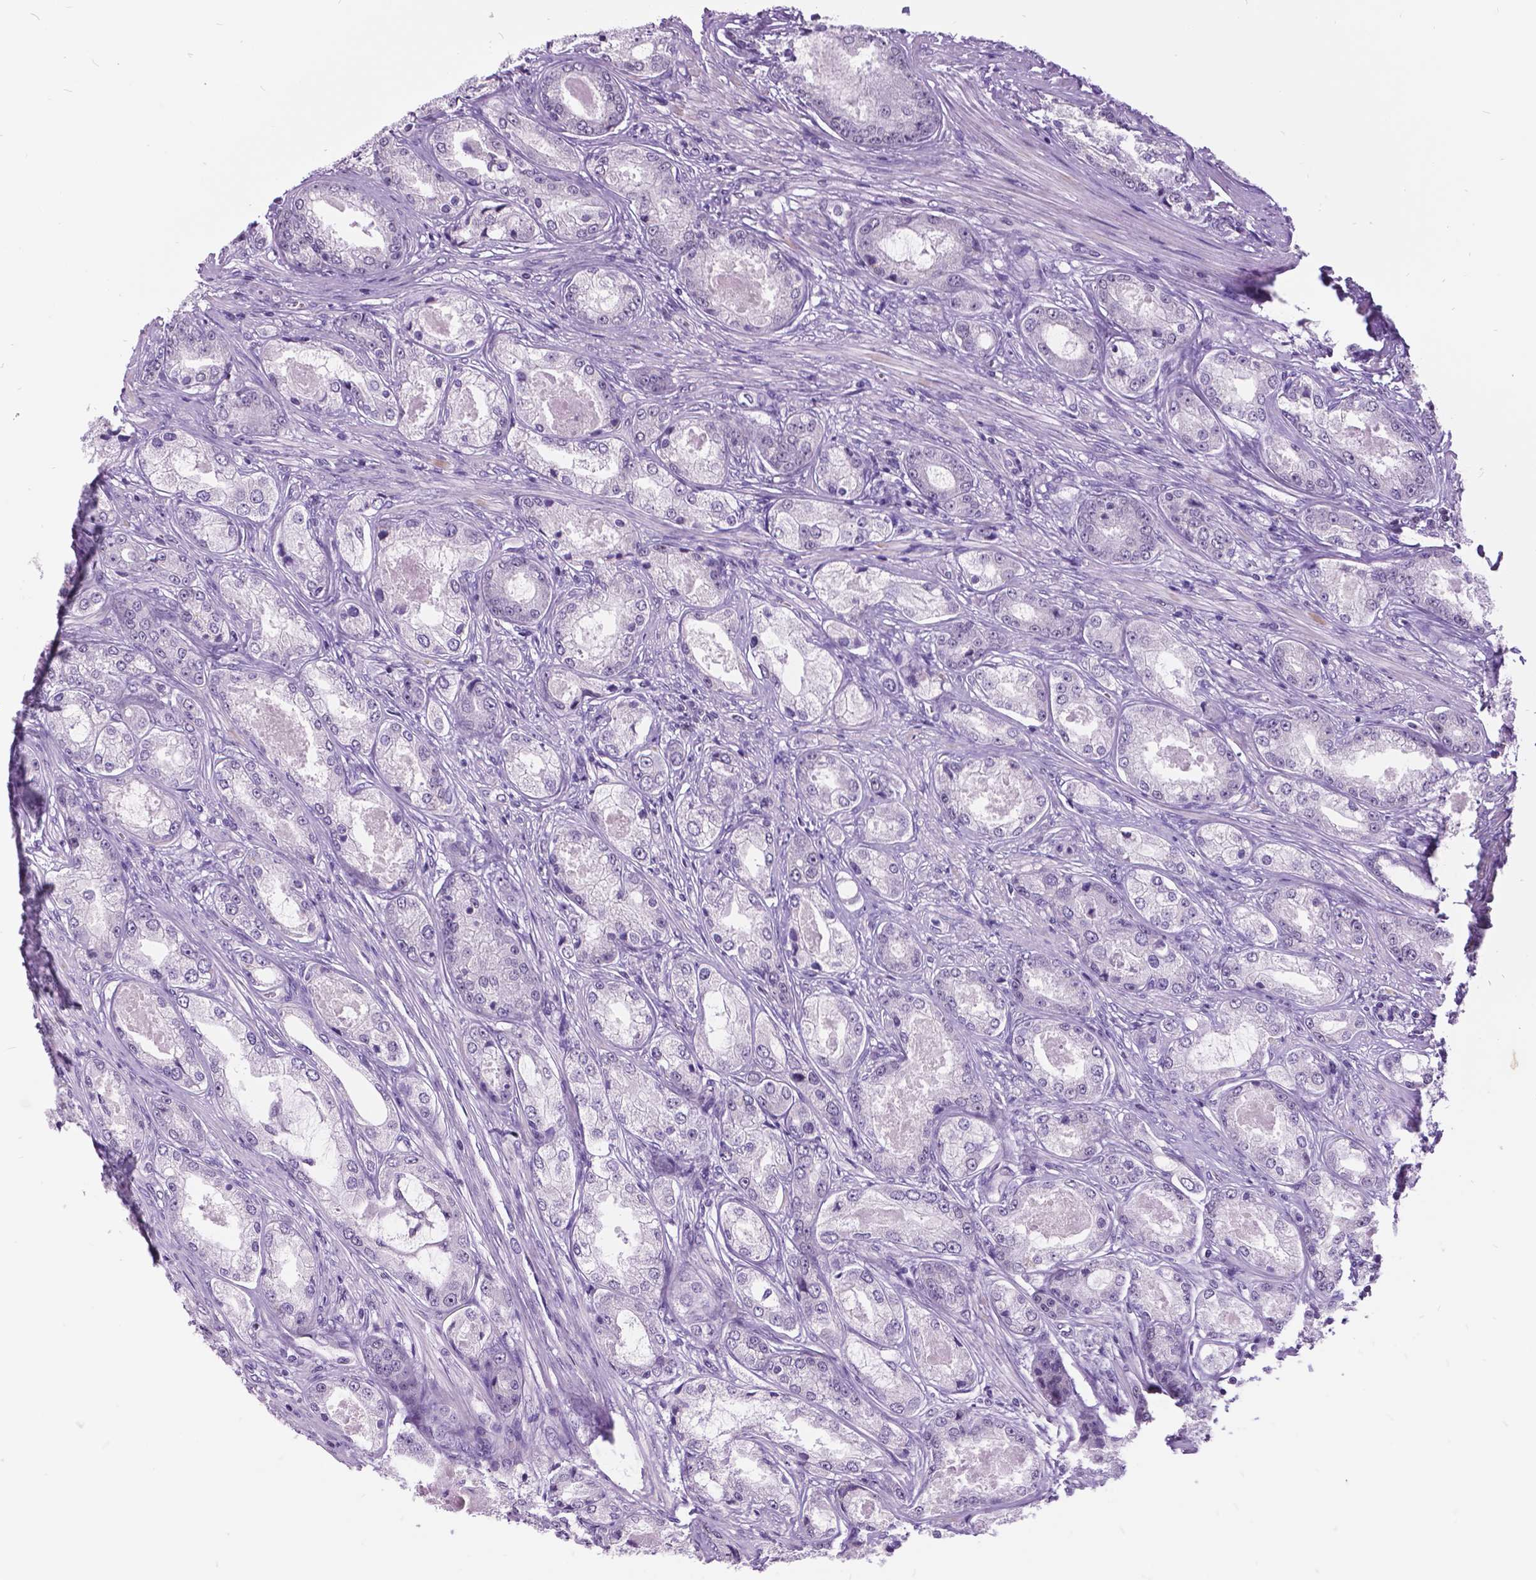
{"staining": {"intensity": "negative", "quantity": "none", "location": "none"}, "tissue": "prostate cancer", "cell_type": "Tumor cells", "image_type": "cancer", "snomed": [{"axis": "morphology", "description": "Adenocarcinoma, Low grade"}, {"axis": "topography", "description": "Prostate"}], "caption": "The micrograph reveals no significant staining in tumor cells of prostate cancer.", "gene": "DPF3", "patient": {"sex": "male", "age": 68}}